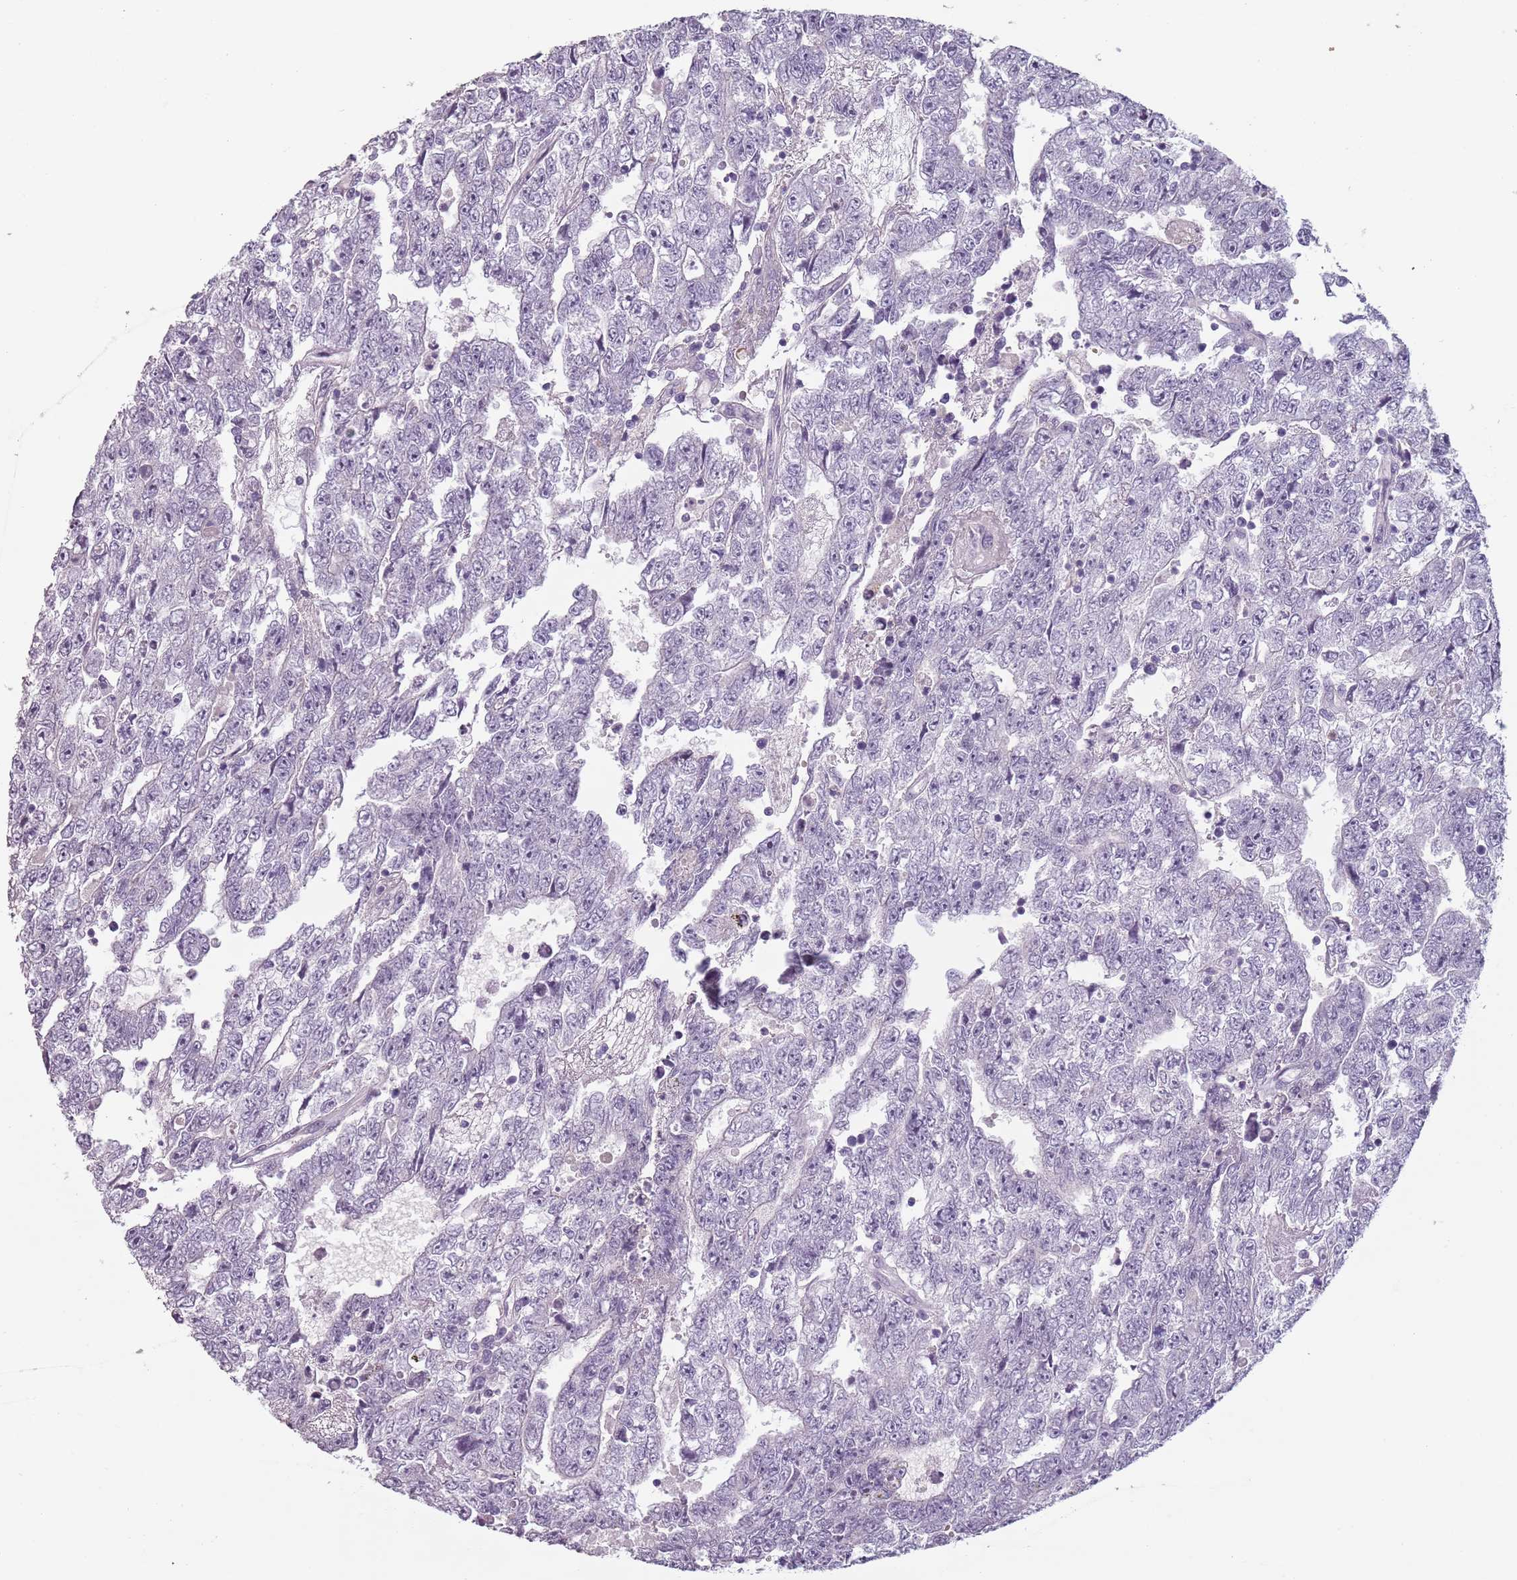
{"staining": {"intensity": "negative", "quantity": "none", "location": "none"}, "tissue": "testis cancer", "cell_type": "Tumor cells", "image_type": "cancer", "snomed": [{"axis": "morphology", "description": "Carcinoma, Embryonal, NOS"}, {"axis": "topography", "description": "Testis"}], "caption": "Testis cancer (embryonal carcinoma) stained for a protein using immunohistochemistry (IHC) exhibits no positivity tumor cells.", "gene": "PIEZO1", "patient": {"sex": "male", "age": 25}}